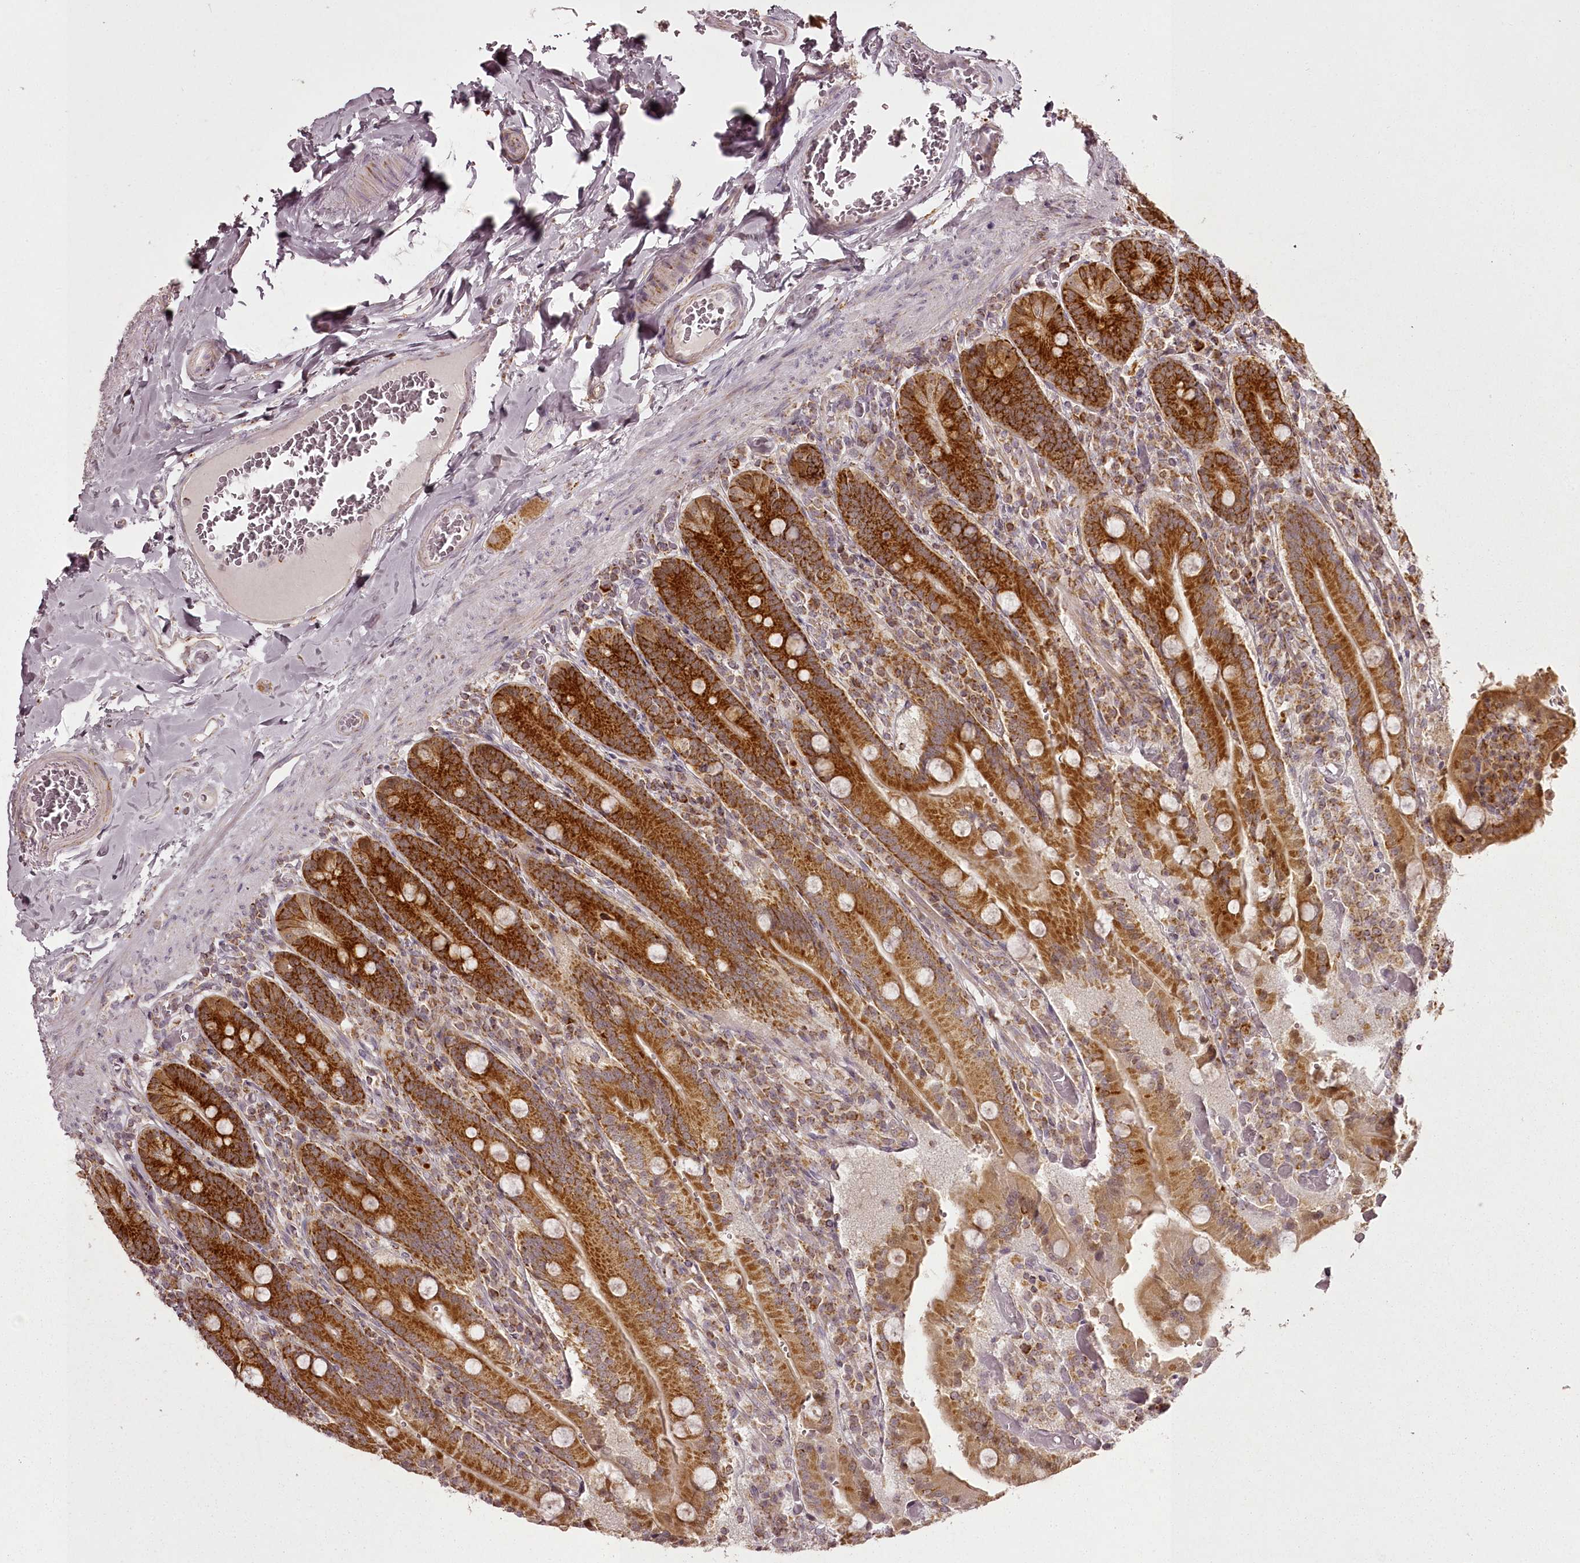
{"staining": {"intensity": "strong", "quantity": ">75%", "location": "cytoplasmic/membranous"}, "tissue": "duodenum", "cell_type": "Glandular cells", "image_type": "normal", "snomed": [{"axis": "morphology", "description": "Normal tissue, NOS"}, {"axis": "topography", "description": "Duodenum"}], "caption": "About >75% of glandular cells in benign human duodenum show strong cytoplasmic/membranous protein positivity as visualized by brown immunohistochemical staining.", "gene": "CHCHD2", "patient": {"sex": "female", "age": 62}}